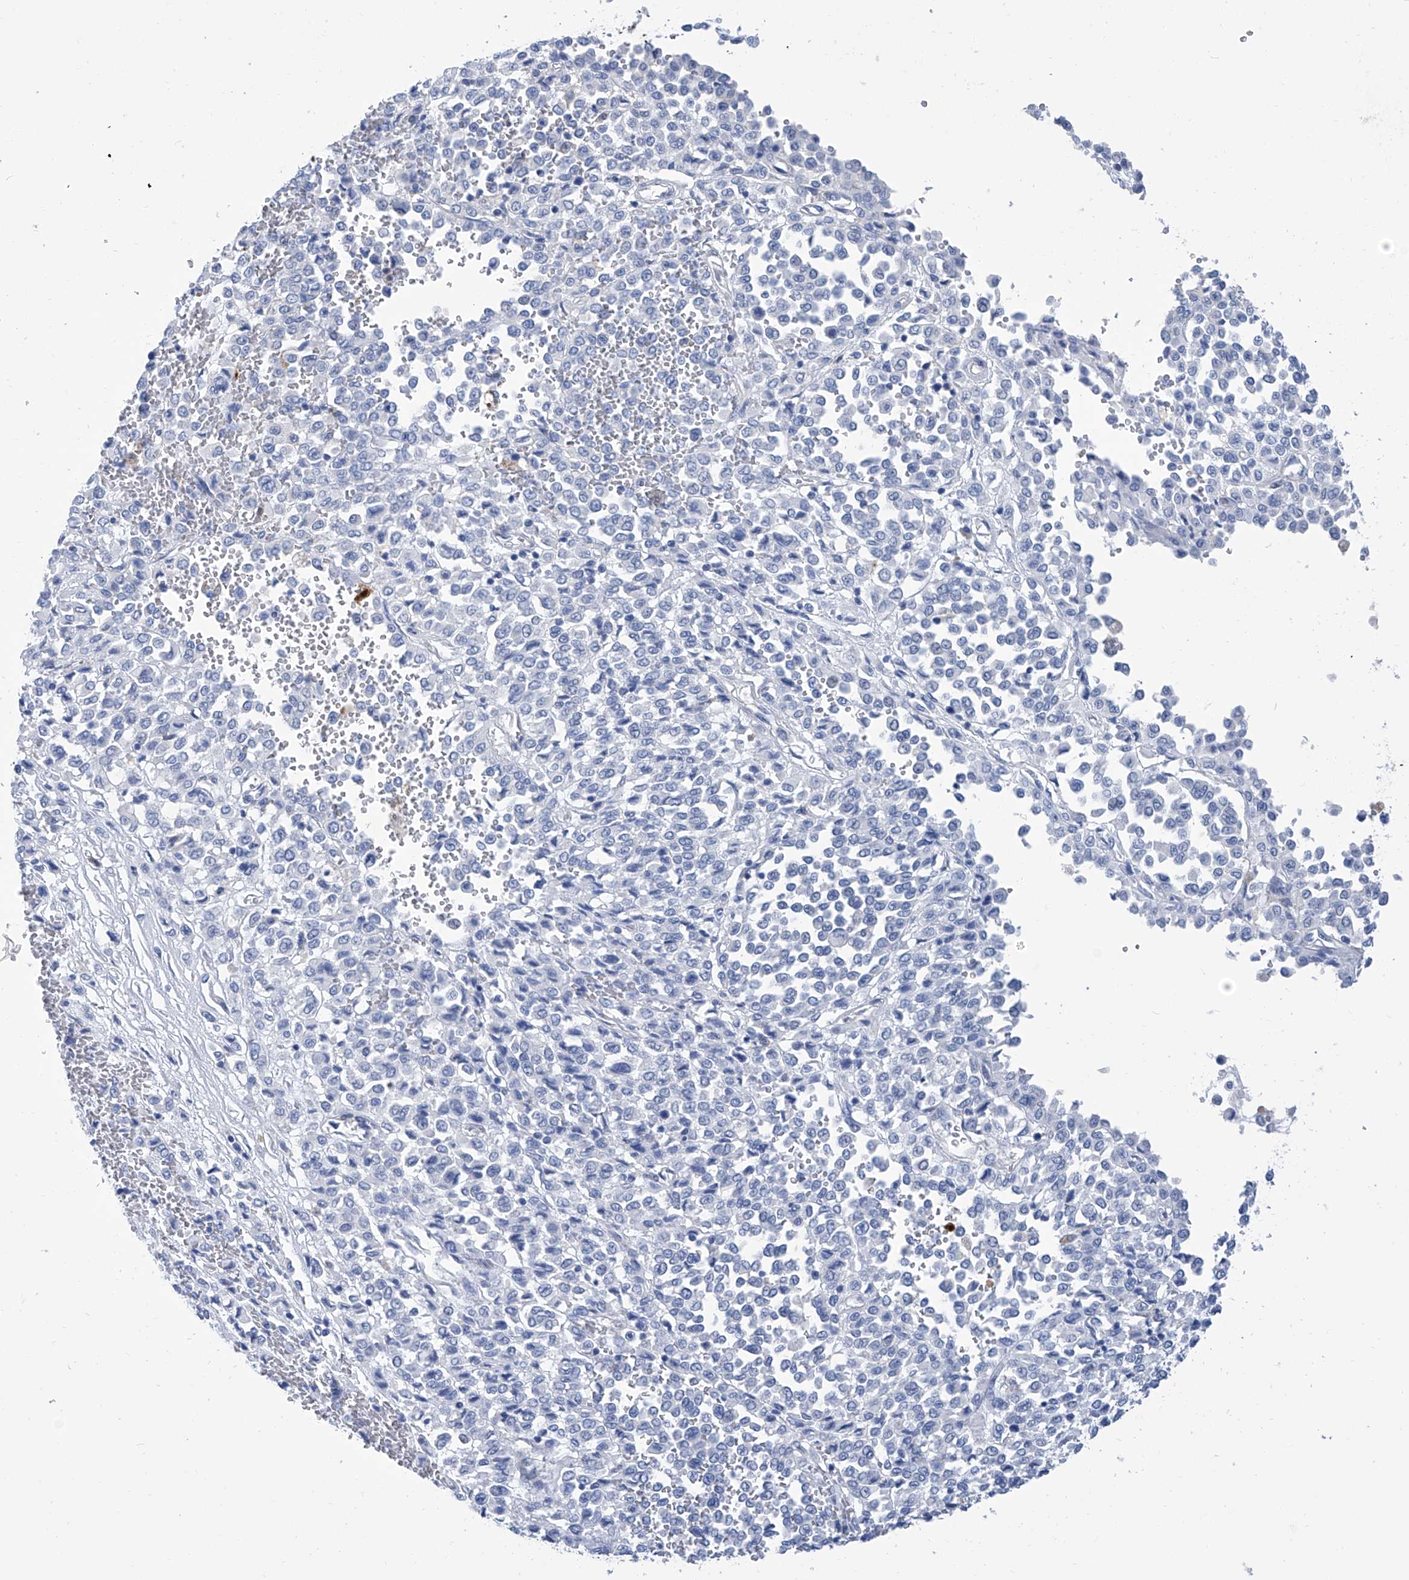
{"staining": {"intensity": "negative", "quantity": "none", "location": "none"}, "tissue": "melanoma", "cell_type": "Tumor cells", "image_type": "cancer", "snomed": [{"axis": "morphology", "description": "Malignant melanoma, Metastatic site"}, {"axis": "topography", "description": "Pancreas"}], "caption": "Malignant melanoma (metastatic site) was stained to show a protein in brown. There is no significant staining in tumor cells.", "gene": "IMPA2", "patient": {"sex": "female", "age": 30}}